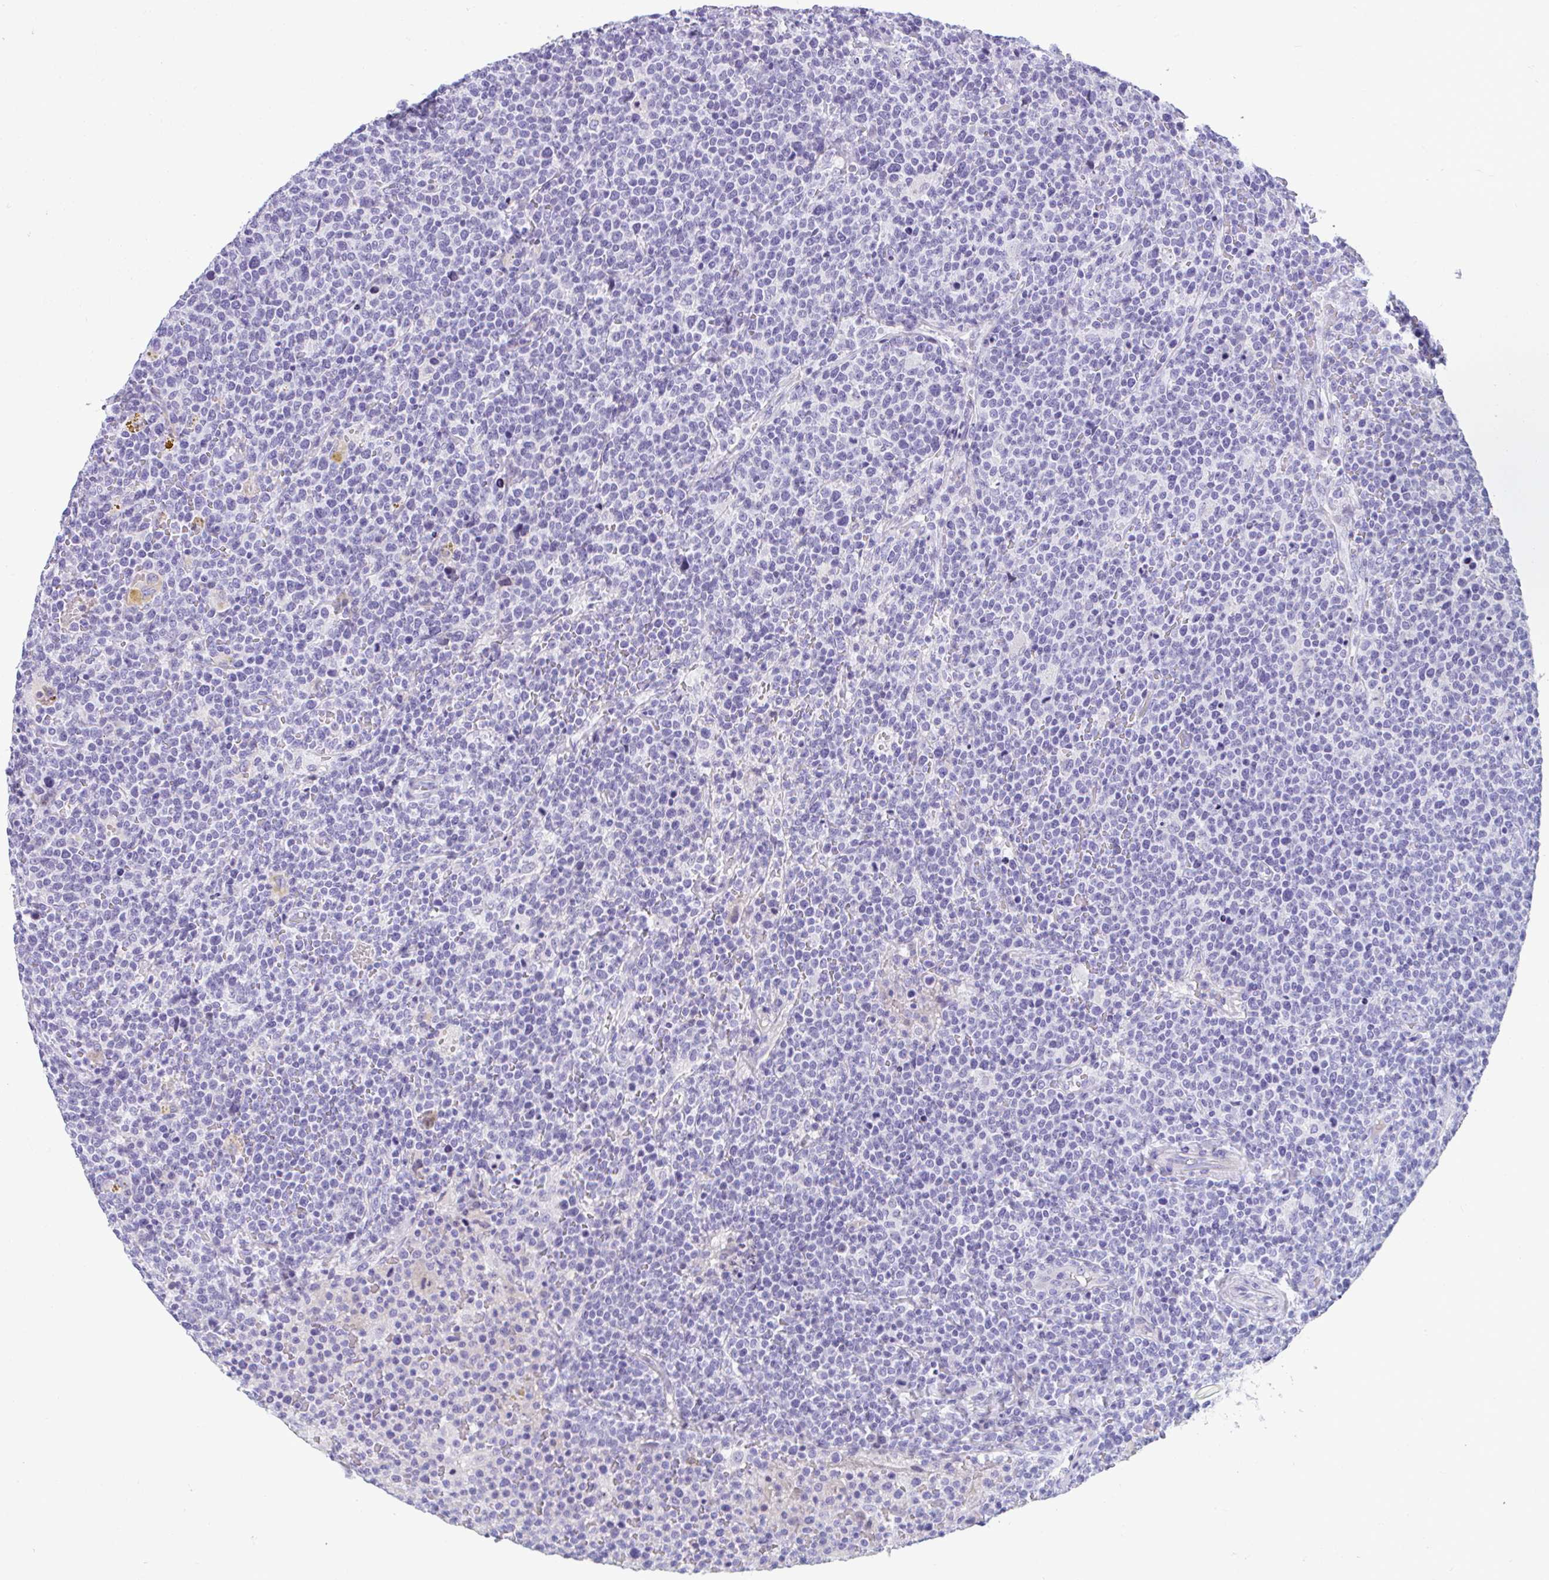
{"staining": {"intensity": "negative", "quantity": "none", "location": "none"}, "tissue": "lymphoma", "cell_type": "Tumor cells", "image_type": "cancer", "snomed": [{"axis": "morphology", "description": "Malignant lymphoma, non-Hodgkin's type, High grade"}, {"axis": "topography", "description": "Lymph node"}], "caption": "A micrograph of lymphoma stained for a protein displays no brown staining in tumor cells. The staining was performed using DAB (3,3'-diaminobenzidine) to visualize the protein expression in brown, while the nuclei were stained in blue with hematoxylin (Magnification: 20x).", "gene": "TTC30B", "patient": {"sex": "male", "age": 61}}